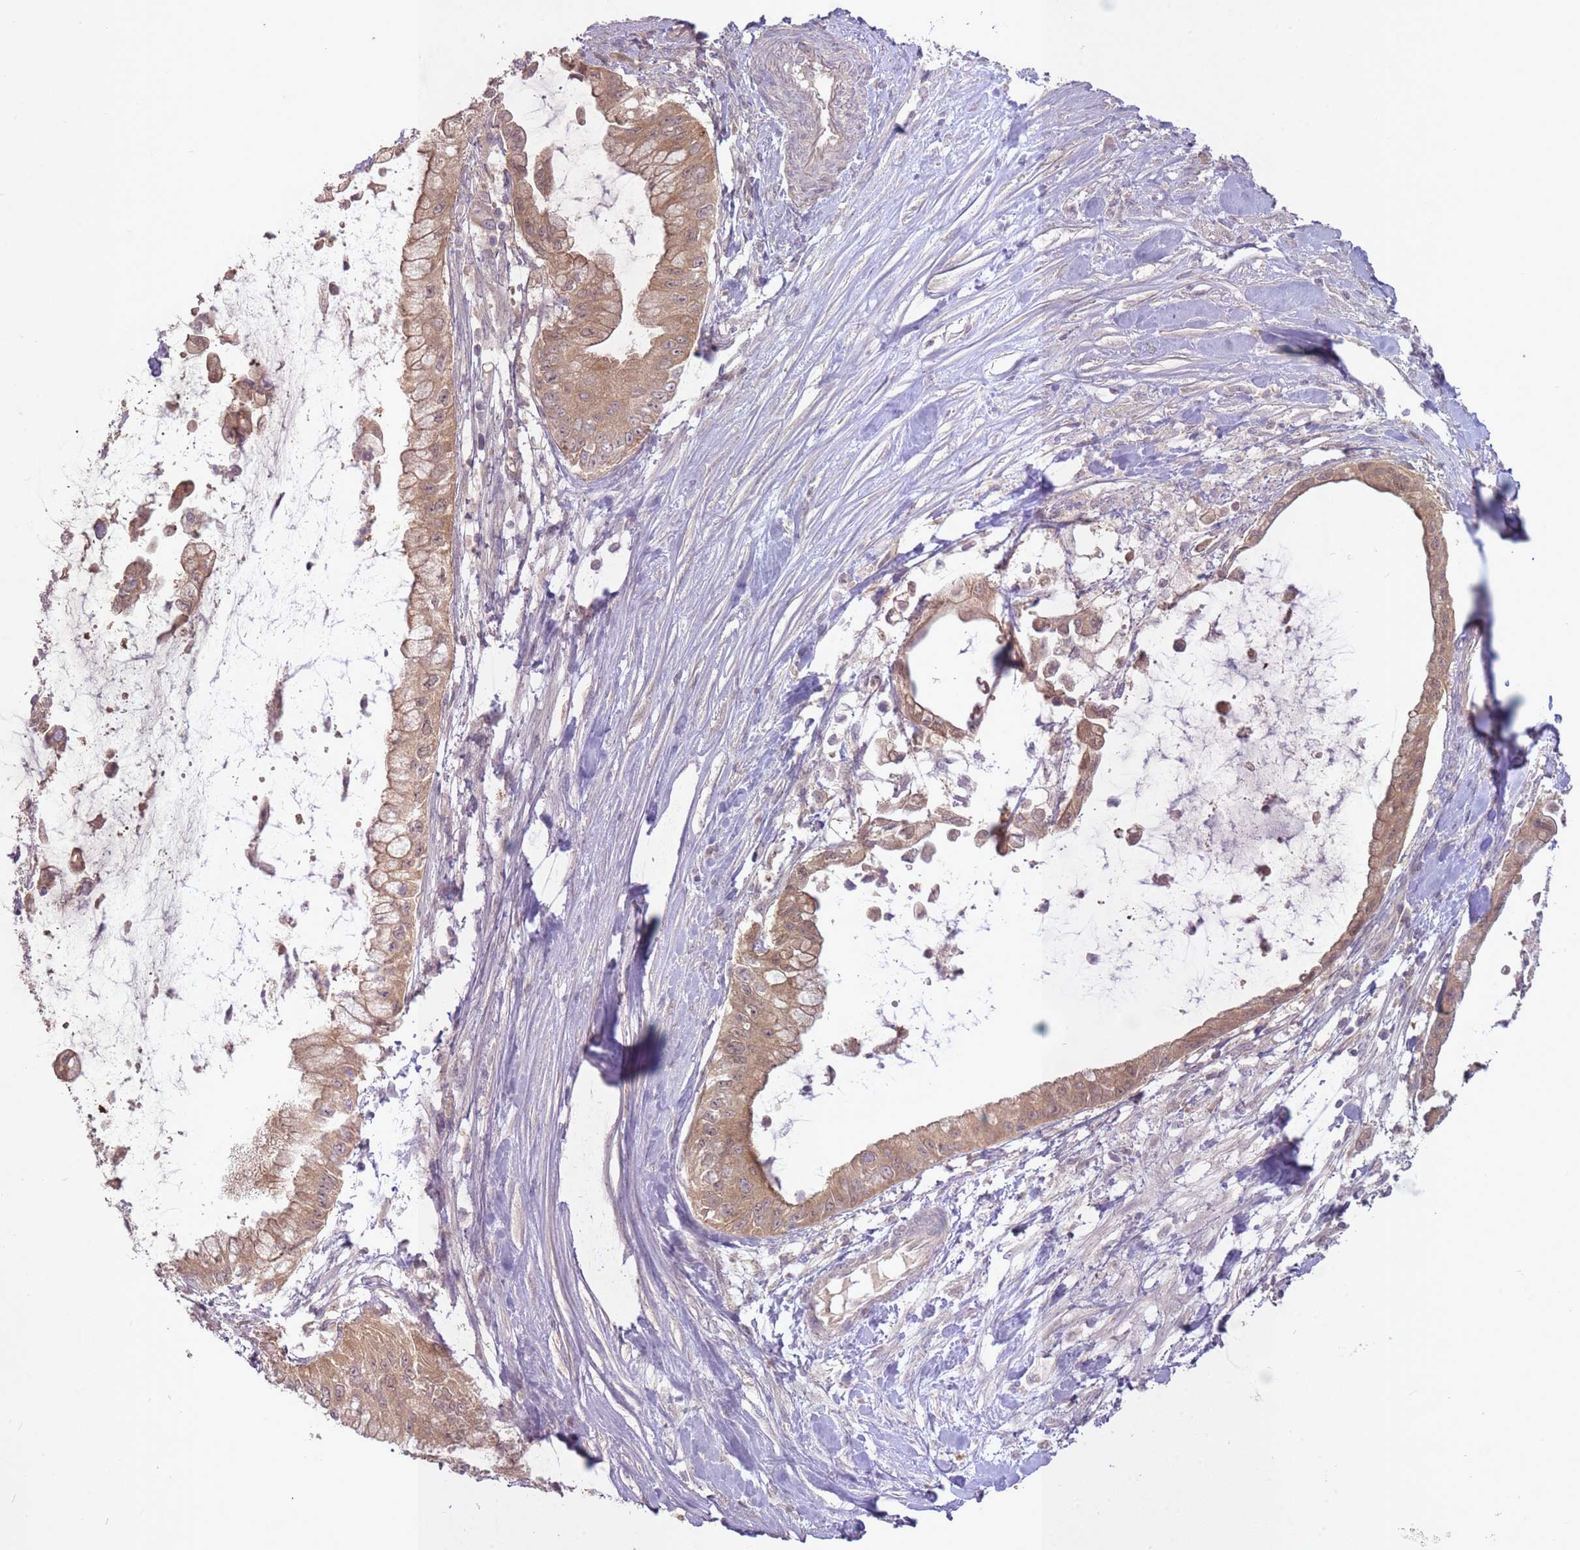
{"staining": {"intensity": "moderate", "quantity": ">75%", "location": "cytoplasmic/membranous"}, "tissue": "pancreatic cancer", "cell_type": "Tumor cells", "image_type": "cancer", "snomed": [{"axis": "morphology", "description": "Adenocarcinoma, NOS"}, {"axis": "topography", "description": "Pancreas"}], "caption": "Immunohistochemistry (IHC) (DAB (3,3'-diaminobenzidine)) staining of pancreatic adenocarcinoma displays moderate cytoplasmic/membranous protein positivity in about >75% of tumor cells. The staining was performed using DAB (3,3'-diaminobenzidine), with brown indicating positive protein expression. Nuclei are stained blue with hematoxylin.", "gene": "LRATD2", "patient": {"sex": "male", "age": 48}}